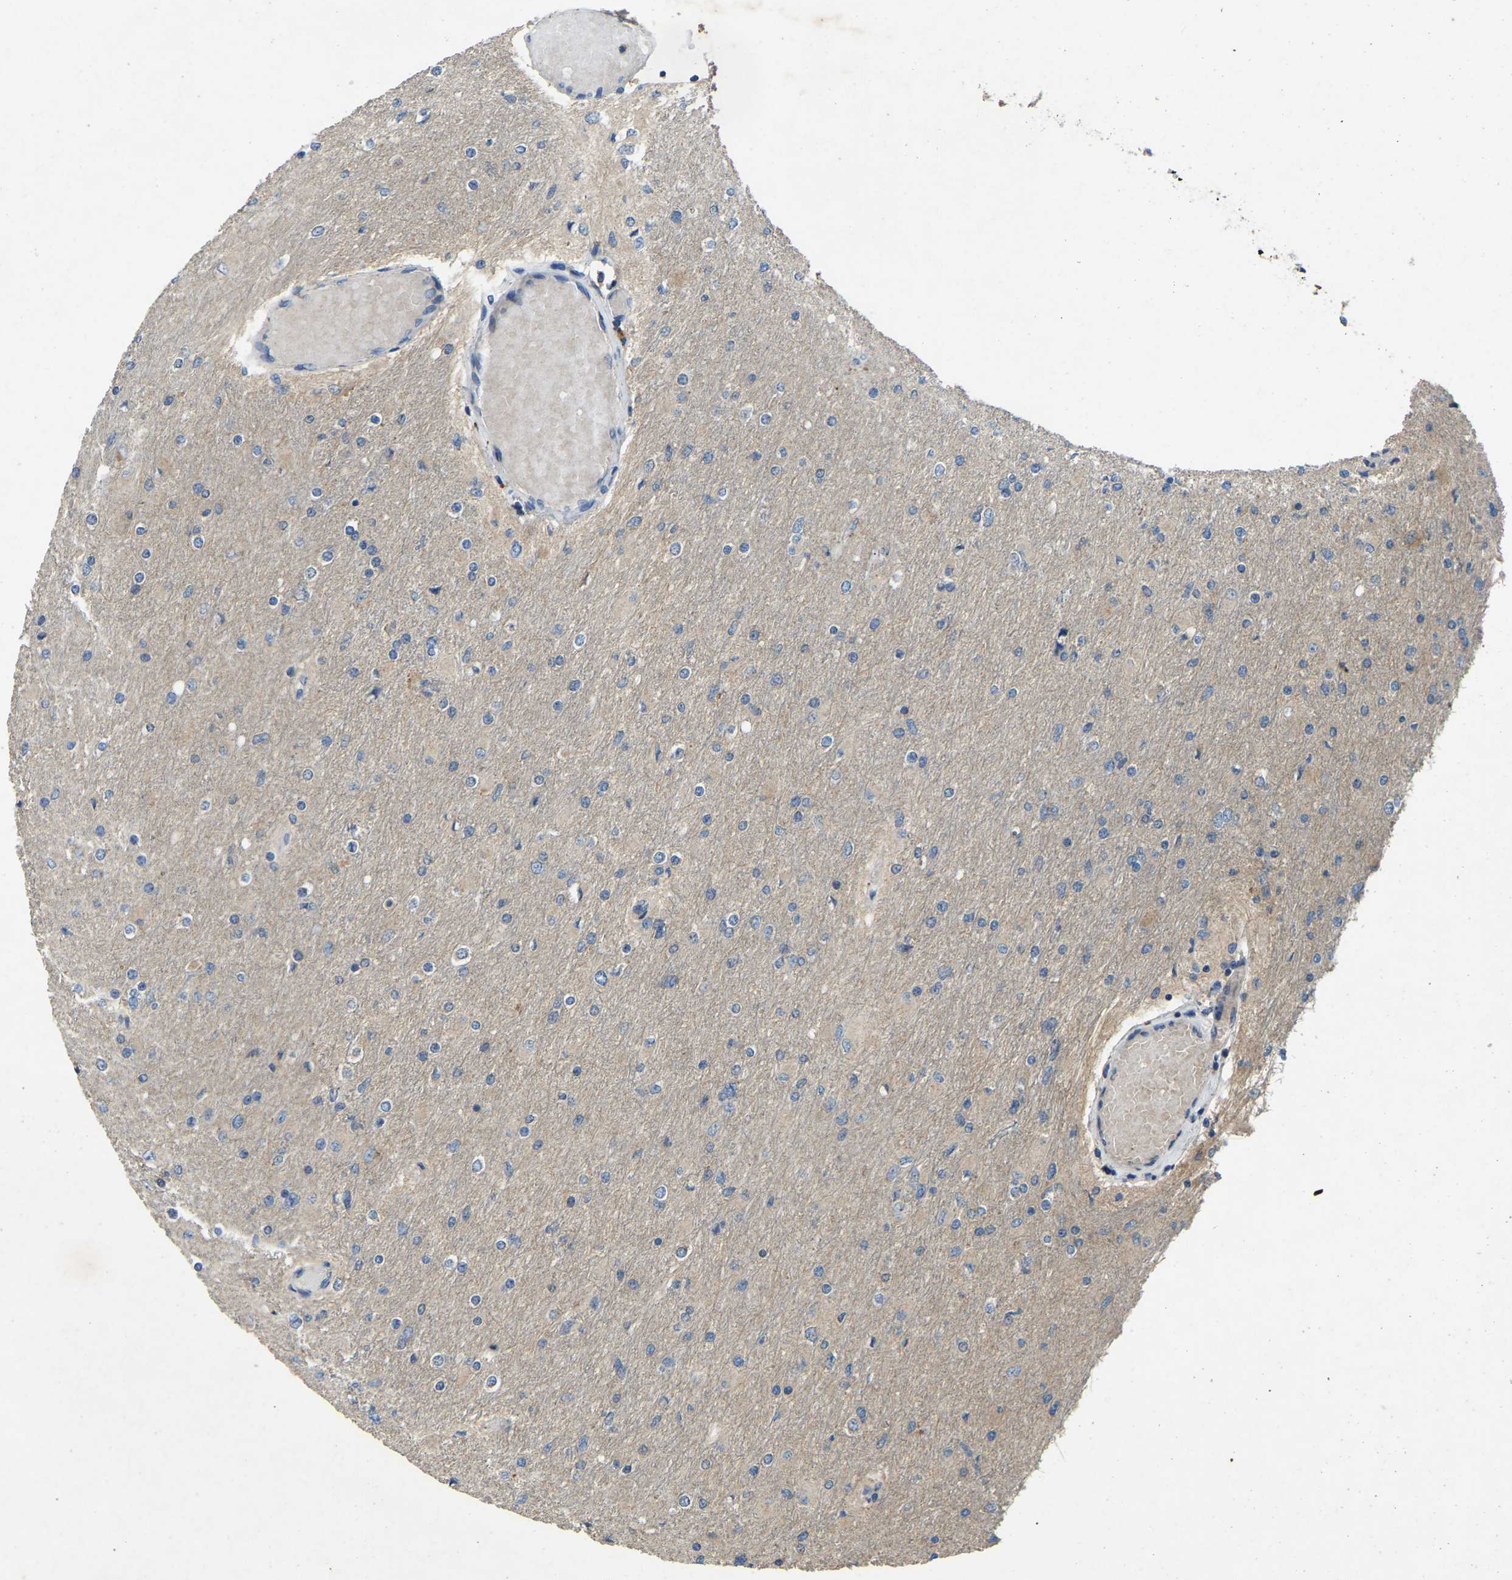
{"staining": {"intensity": "negative", "quantity": "none", "location": "none"}, "tissue": "glioma", "cell_type": "Tumor cells", "image_type": "cancer", "snomed": [{"axis": "morphology", "description": "Glioma, malignant, High grade"}, {"axis": "topography", "description": "Cerebral cortex"}], "caption": "IHC photomicrograph of human glioma stained for a protein (brown), which displays no expression in tumor cells.", "gene": "ATP8B1", "patient": {"sex": "female", "age": 36}}